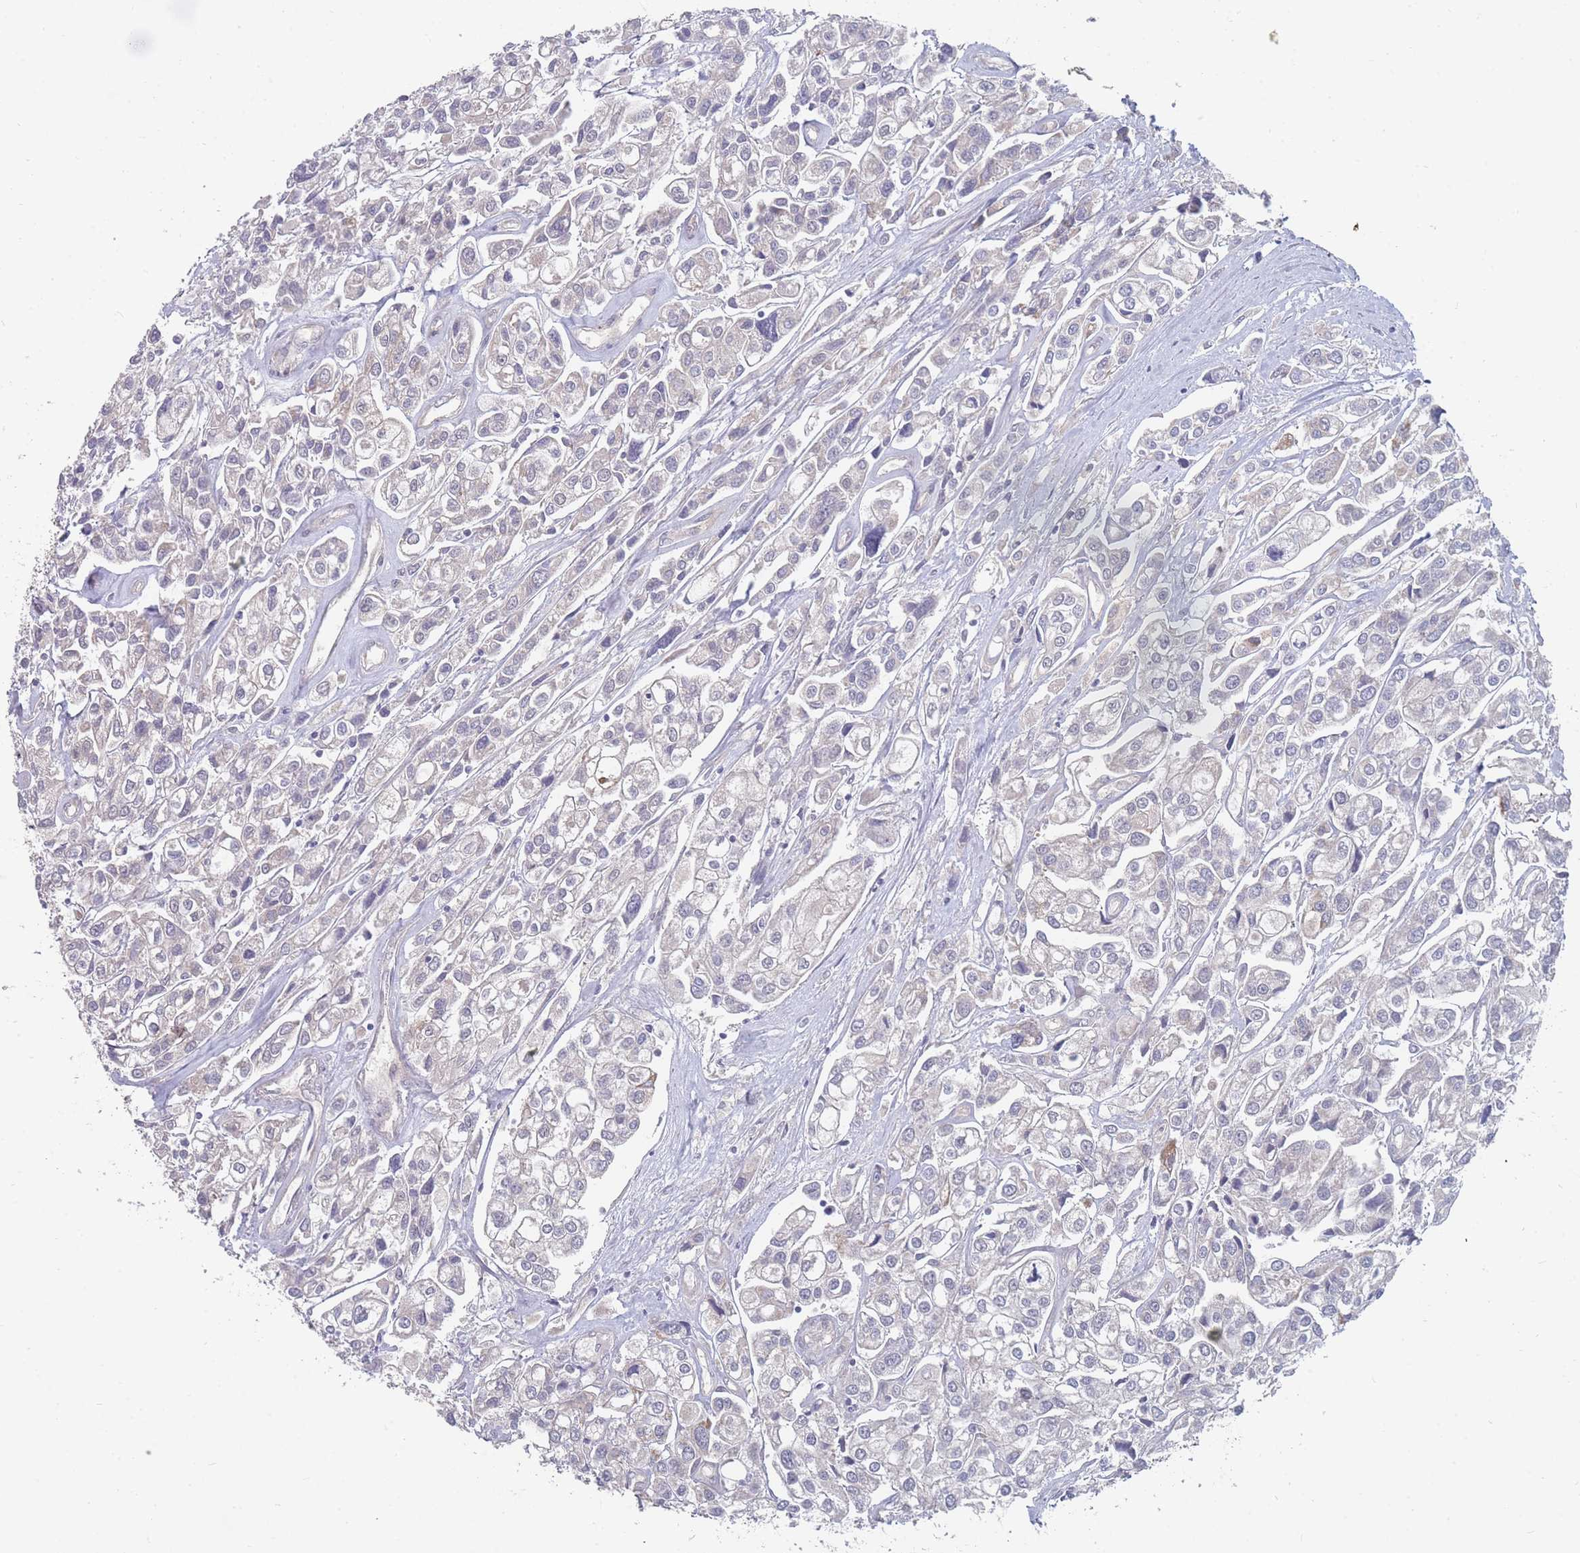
{"staining": {"intensity": "negative", "quantity": "none", "location": "none"}, "tissue": "urothelial cancer", "cell_type": "Tumor cells", "image_type": "cancer", "snomed": [{"axis": "morphology", "description": "Urothelial carcinoma, High grade"}, {"axis": "topography", "description": "Urinary bladder"}], "caption": "DAB immunohistochemical staining of urothelial cancer exhibits no significant positivity in tumor cells. (DAB immunohistochemistry (IHC) visualized using brightfield microscopy, high magnification).", "gene": "NUB1", "patient": {"sex": "male", "age": 67}}